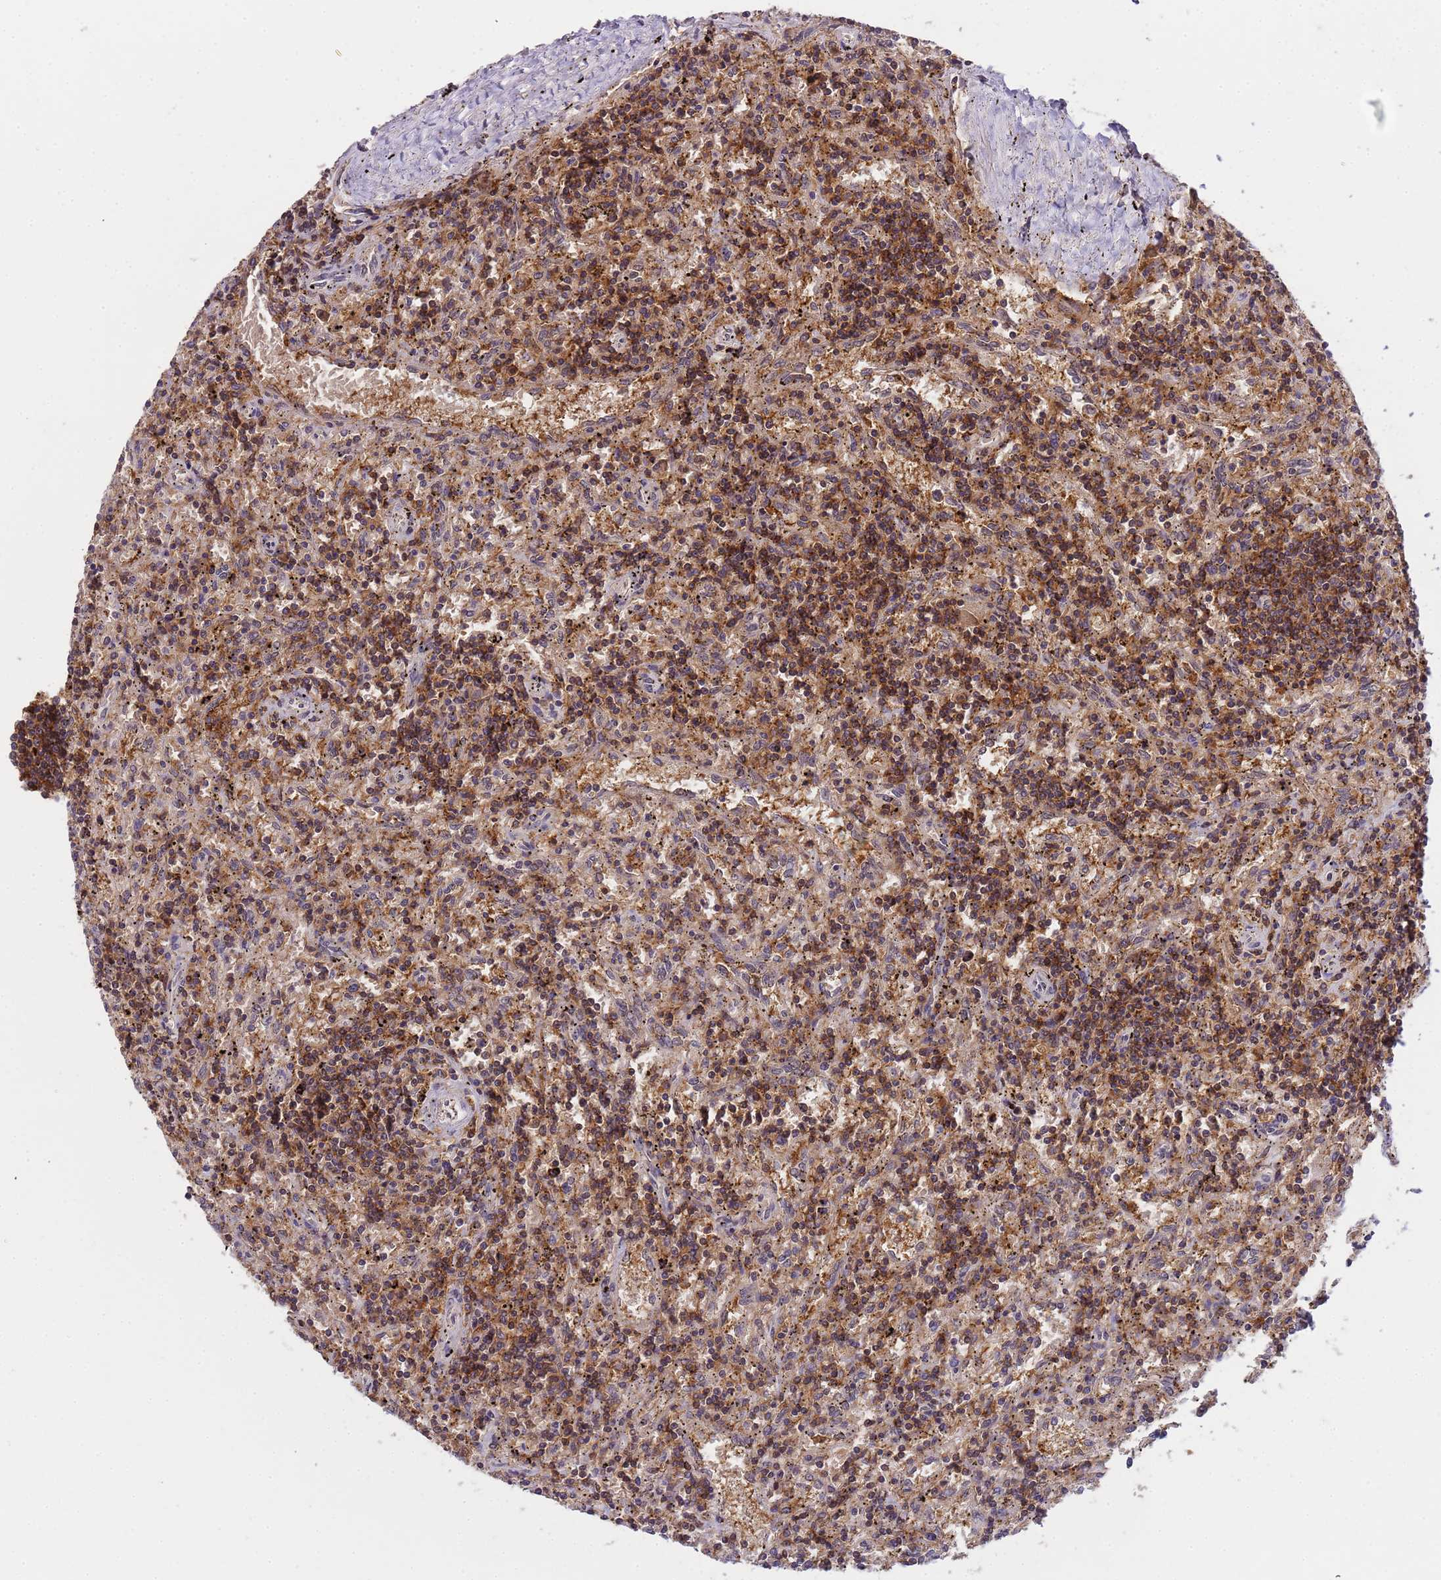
{"staining": {"intensity": "strong", "quantity": "25%-75%", "location": "cytoplasmic/membranous"}, "tissue": "lymphoma", "cell_type": "Tumor cells", "image_type": "cancer", "snomed": [{"axis": "morphology", "description": "Malignant lymphoma, non-Hodgkin's type, Low grade"}, {"axis": "topography", "description": "Spleen"}], "caption": "Lymphoma was stained to show a protein in brown. There is high levels of strong cytoplasmic/membranous staining in about 25%-75% of tumor cells.", "gene": "CD53", "patient": {"sex": "male", "age": 76}}